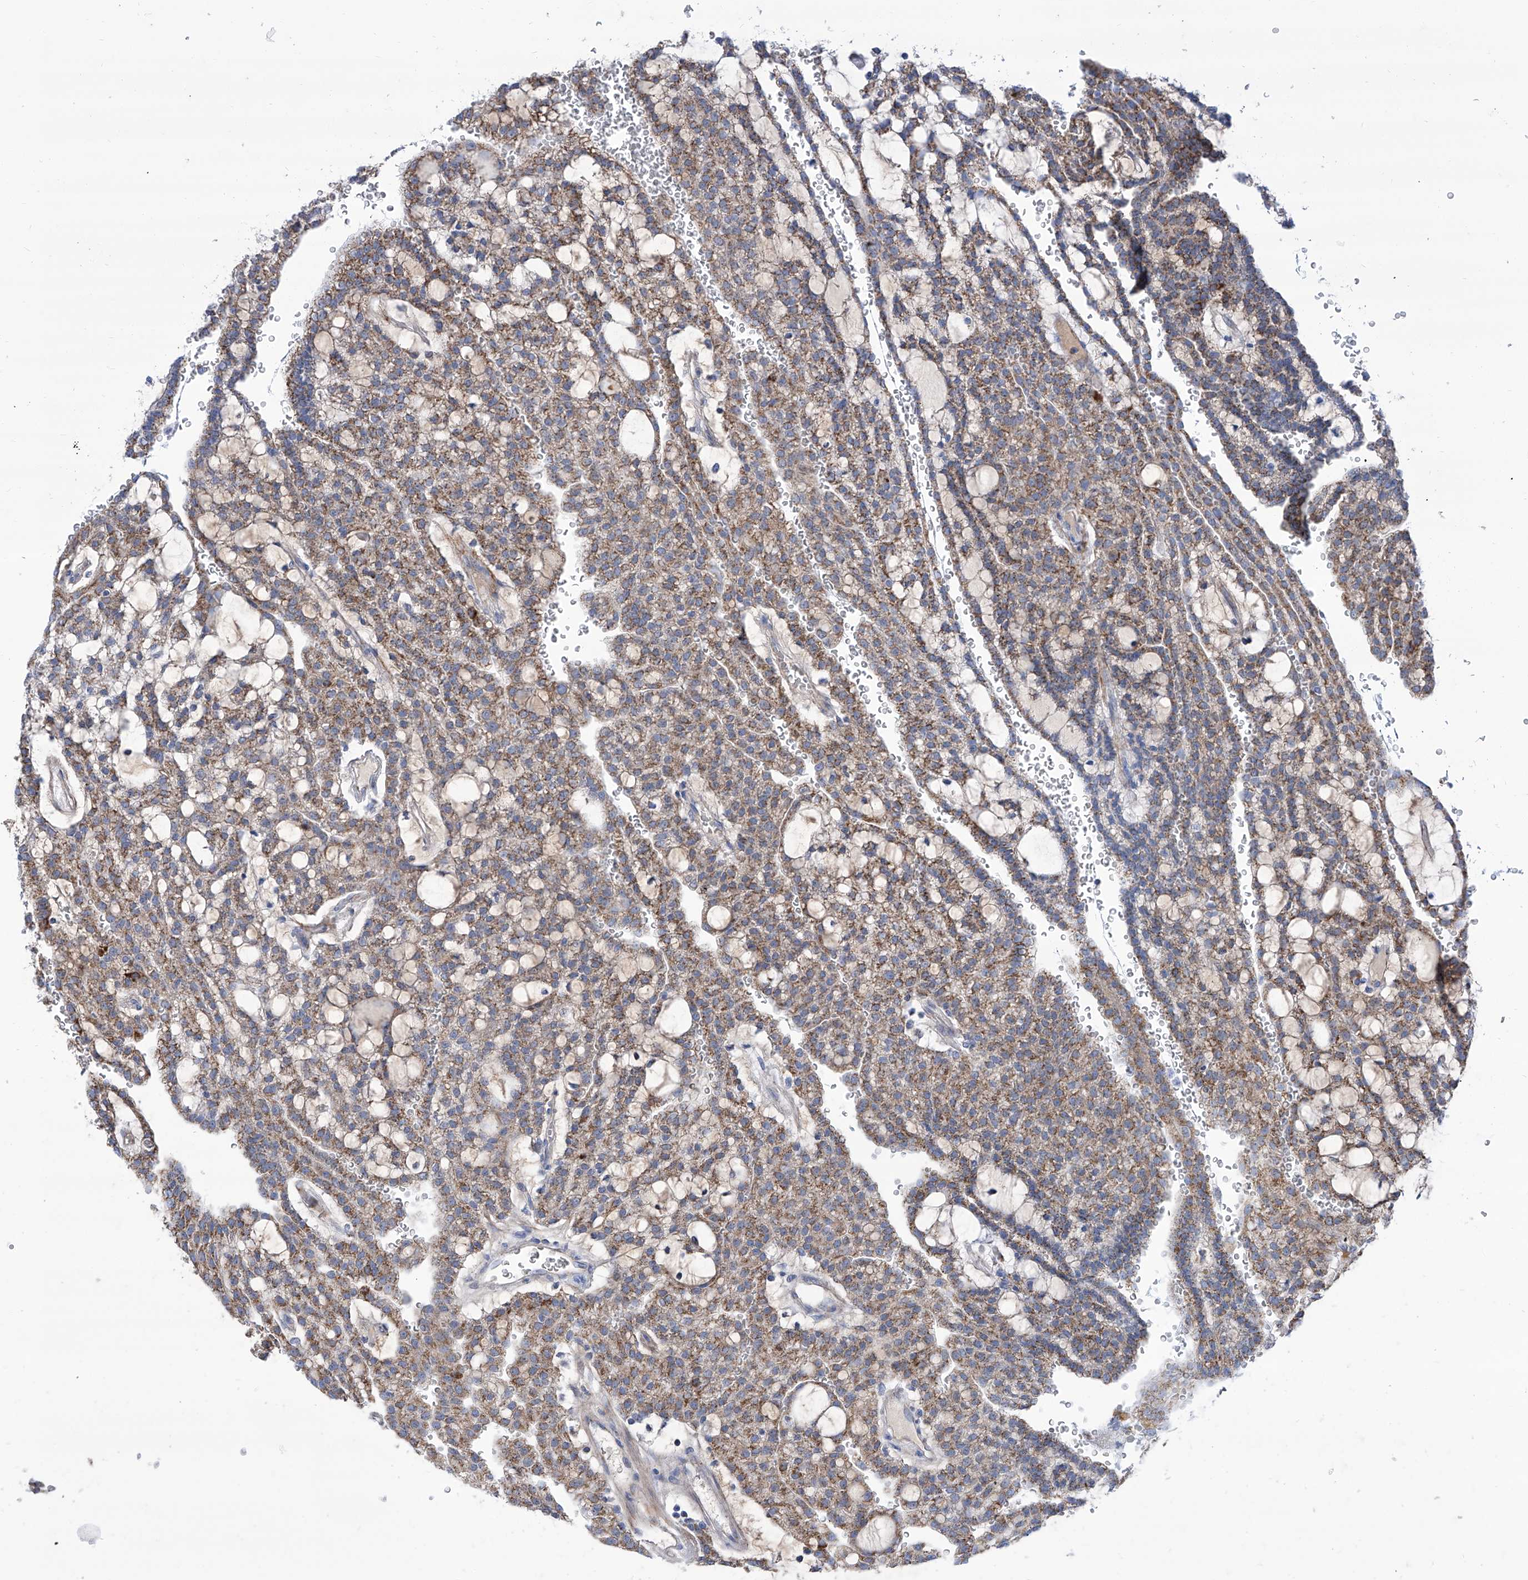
{"staining": {"intensity": "moderate", "quantity": ">75%", "location": "cytoplasmic/membranous"}, "tissue": "renal cancer", "cell_type": "Tumor cells", "image_type": "cancer", "snomed": [{"axis": "morphology", "description": "Adenocarcinoma, NOS"}, {"axis": "topography", "description": "Kidney"}], "caption": "A histopathology image showing moderate cytoplasmic/membranous staining in about >75% of tumor cells in adenocarcinoma (renal), as visualized by brown immunohistochemical staining.", "gene": "SRBD1", "patient": {"sex": "male", "age": 63}}